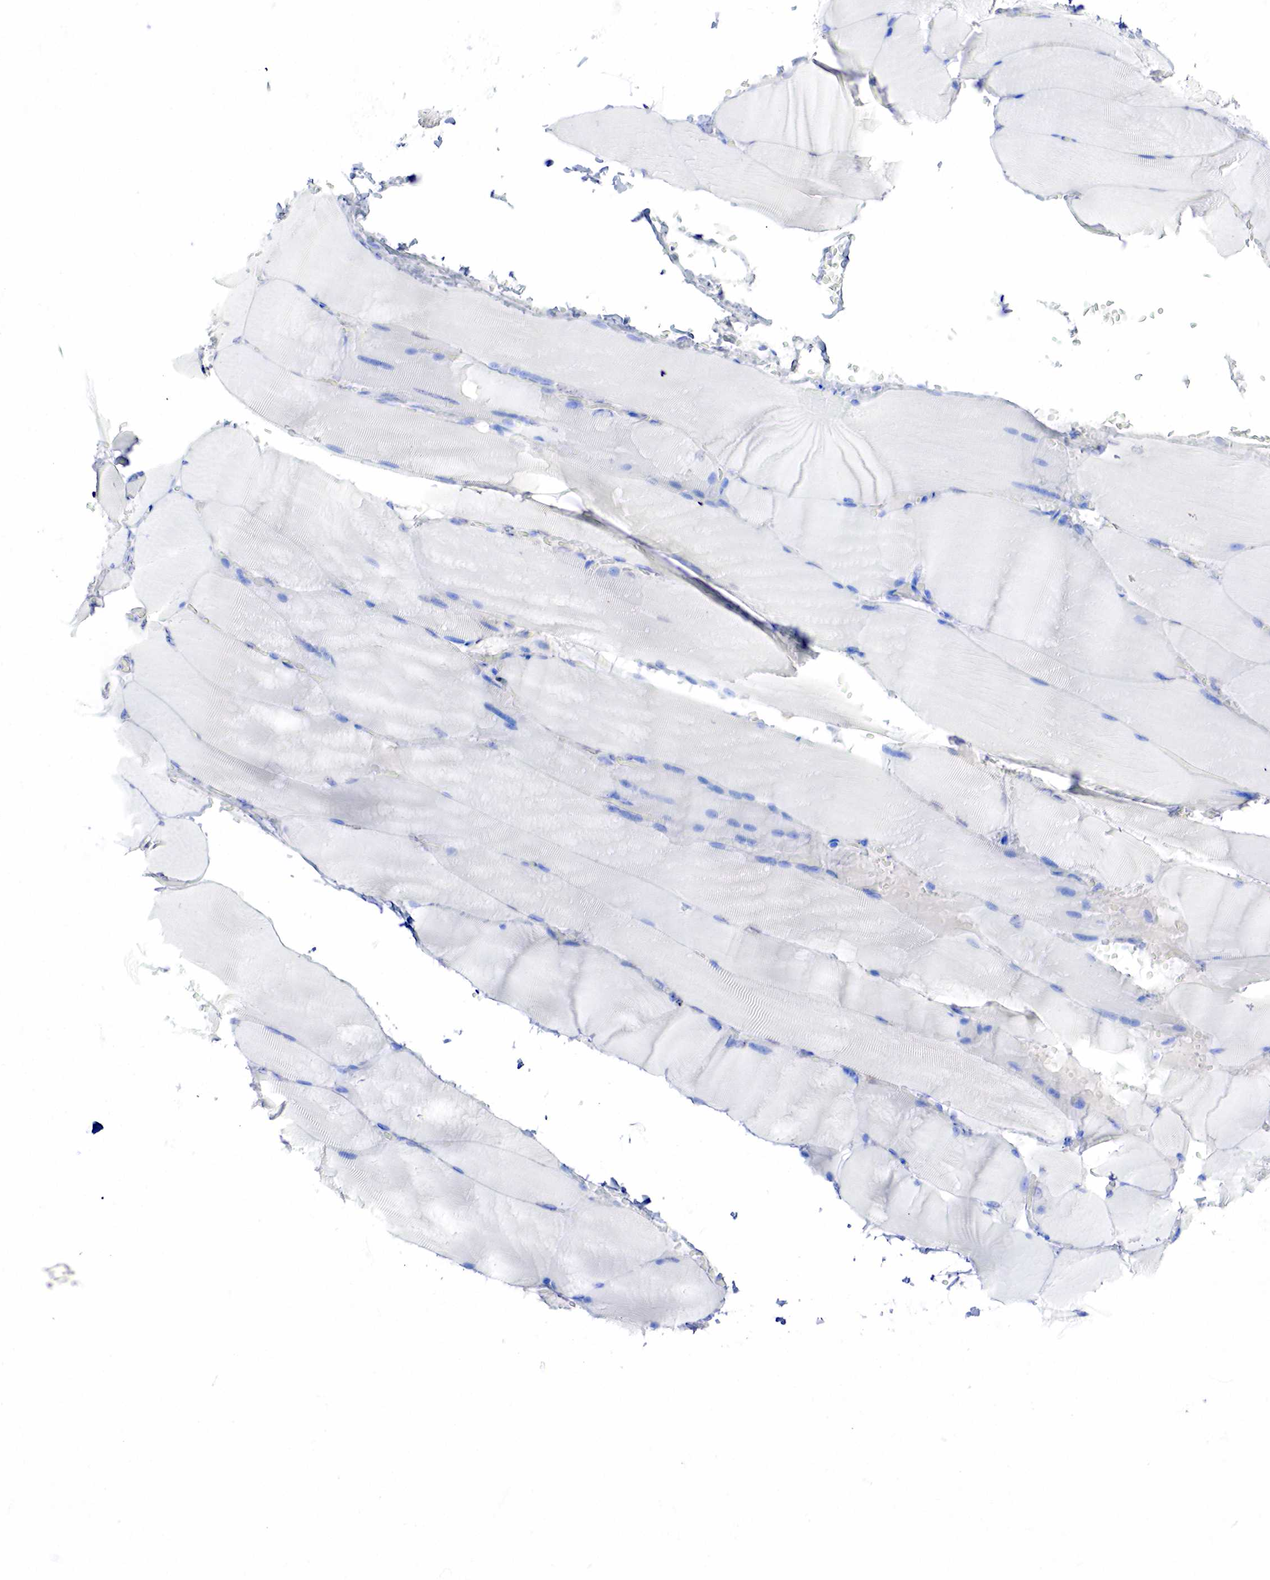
{"staining": {"intensity": "negative", "quantity": "none", "location": "none"}, "tissue": "skeletal muscle", "cell_type": "Myocytes", "image_type": "normal", "snomed": [{"axis": "morphology", "description": "Normal tissue, NOS"}, {"axis": "topography", "description": "Skeletal muscle"}], "caption": "High power microscopy histopathology image of an immunohistochemistry micrograph of benign skeletal muscle, revealing no significant staining in myocytes. (DAB immunohistochemistry (IHC) with hematoxylin counter stain).", "gene": "KRT18", "patient": {"sex": "male", "age": 71}}